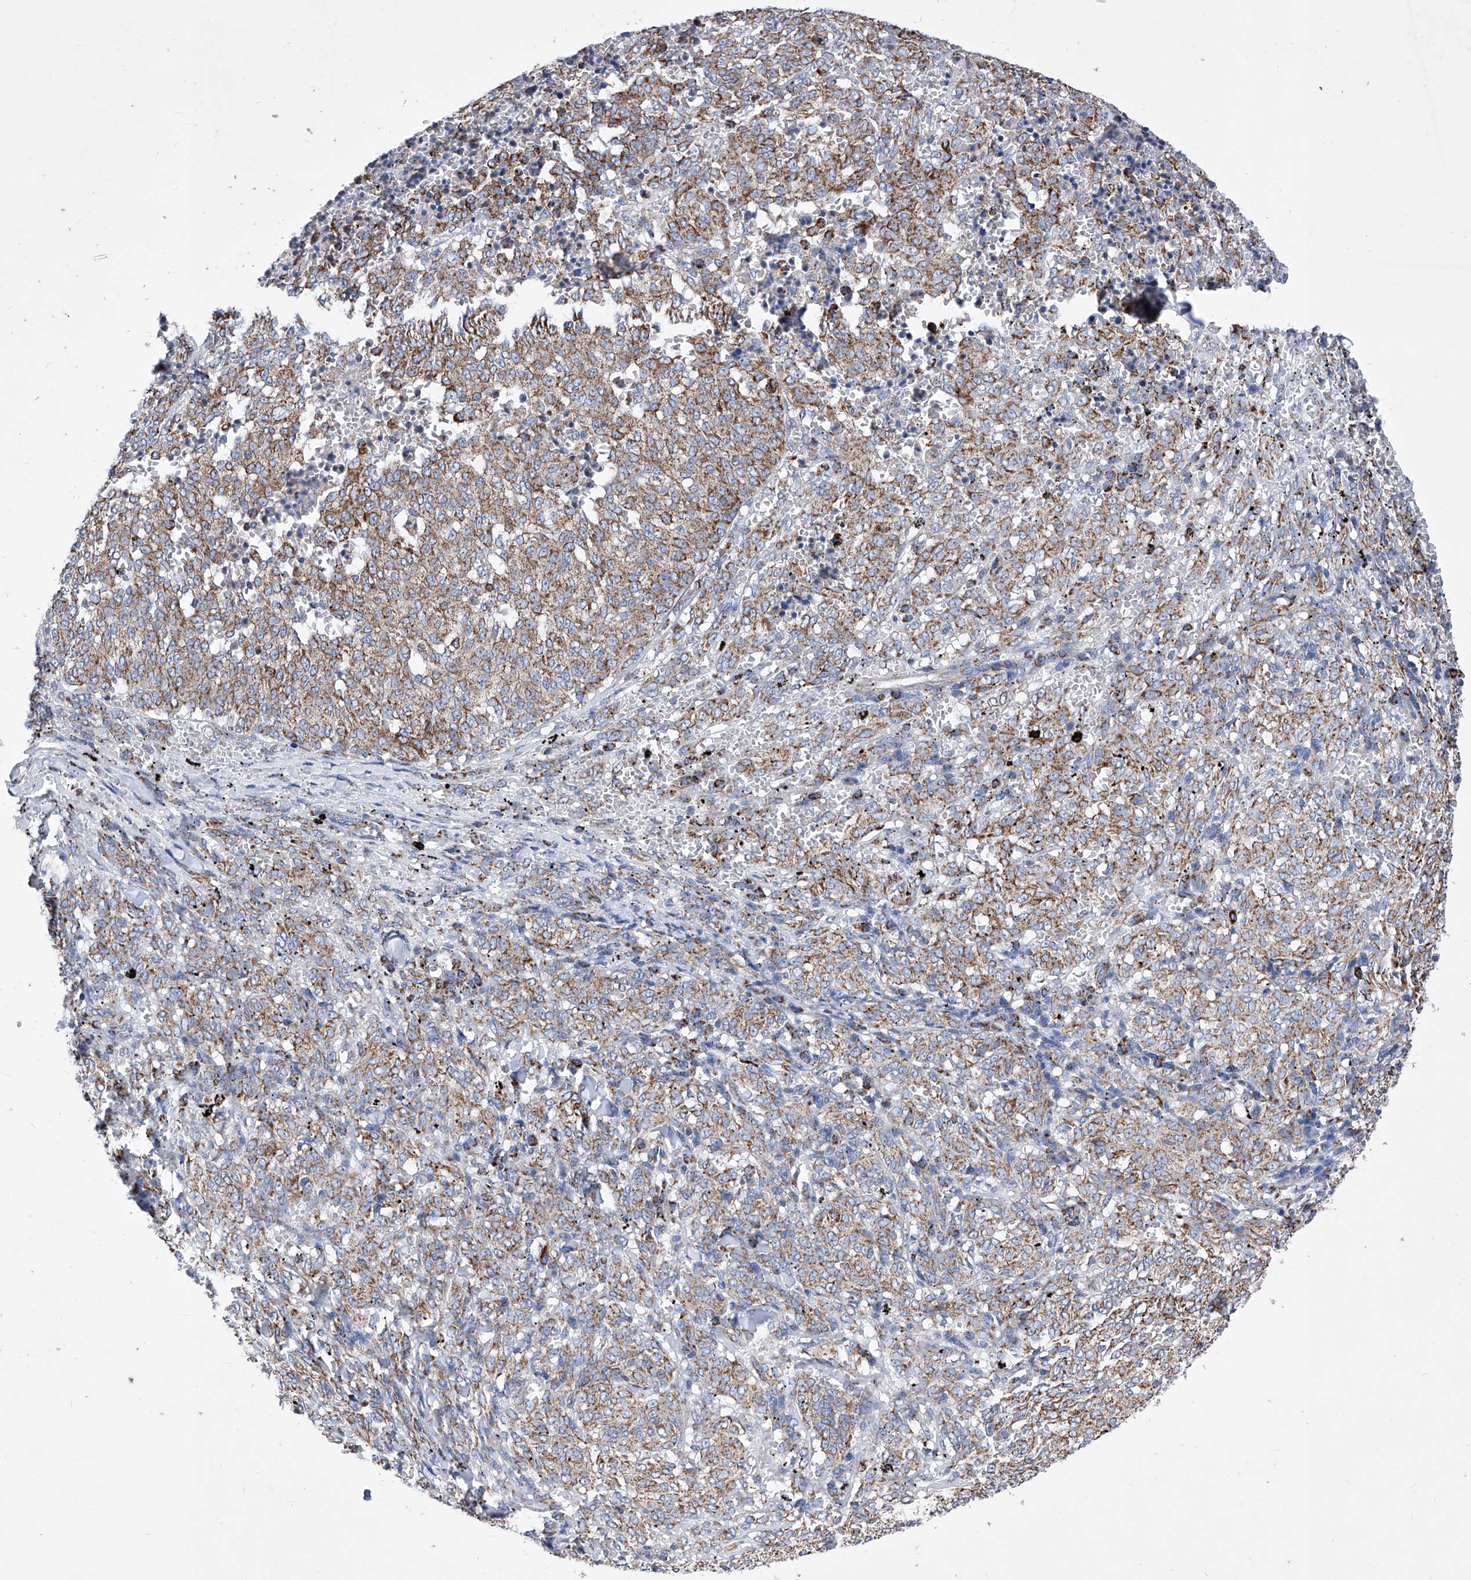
{"staining": {"intensity": "moderate", "quantity": ">75%", "location": "cytoplasmic/membranous"}, "tissue": "melanoma", "cell_type": "Tumor cells", "image_type": "cancer", "snomed": [{"axis": "morphology", "description": "Malignant melanoma, NOS"}, {"axis": "topography", "description": "Skin"}], "caption": "This is a micrograph of immunohistochemistry (IHC) staining of melanoma, which shows moderate staining in the cytoplasmic/membranous of tumor cells.", "gene": "HRNR", "patient": {"sex": "female", "age": 72}}